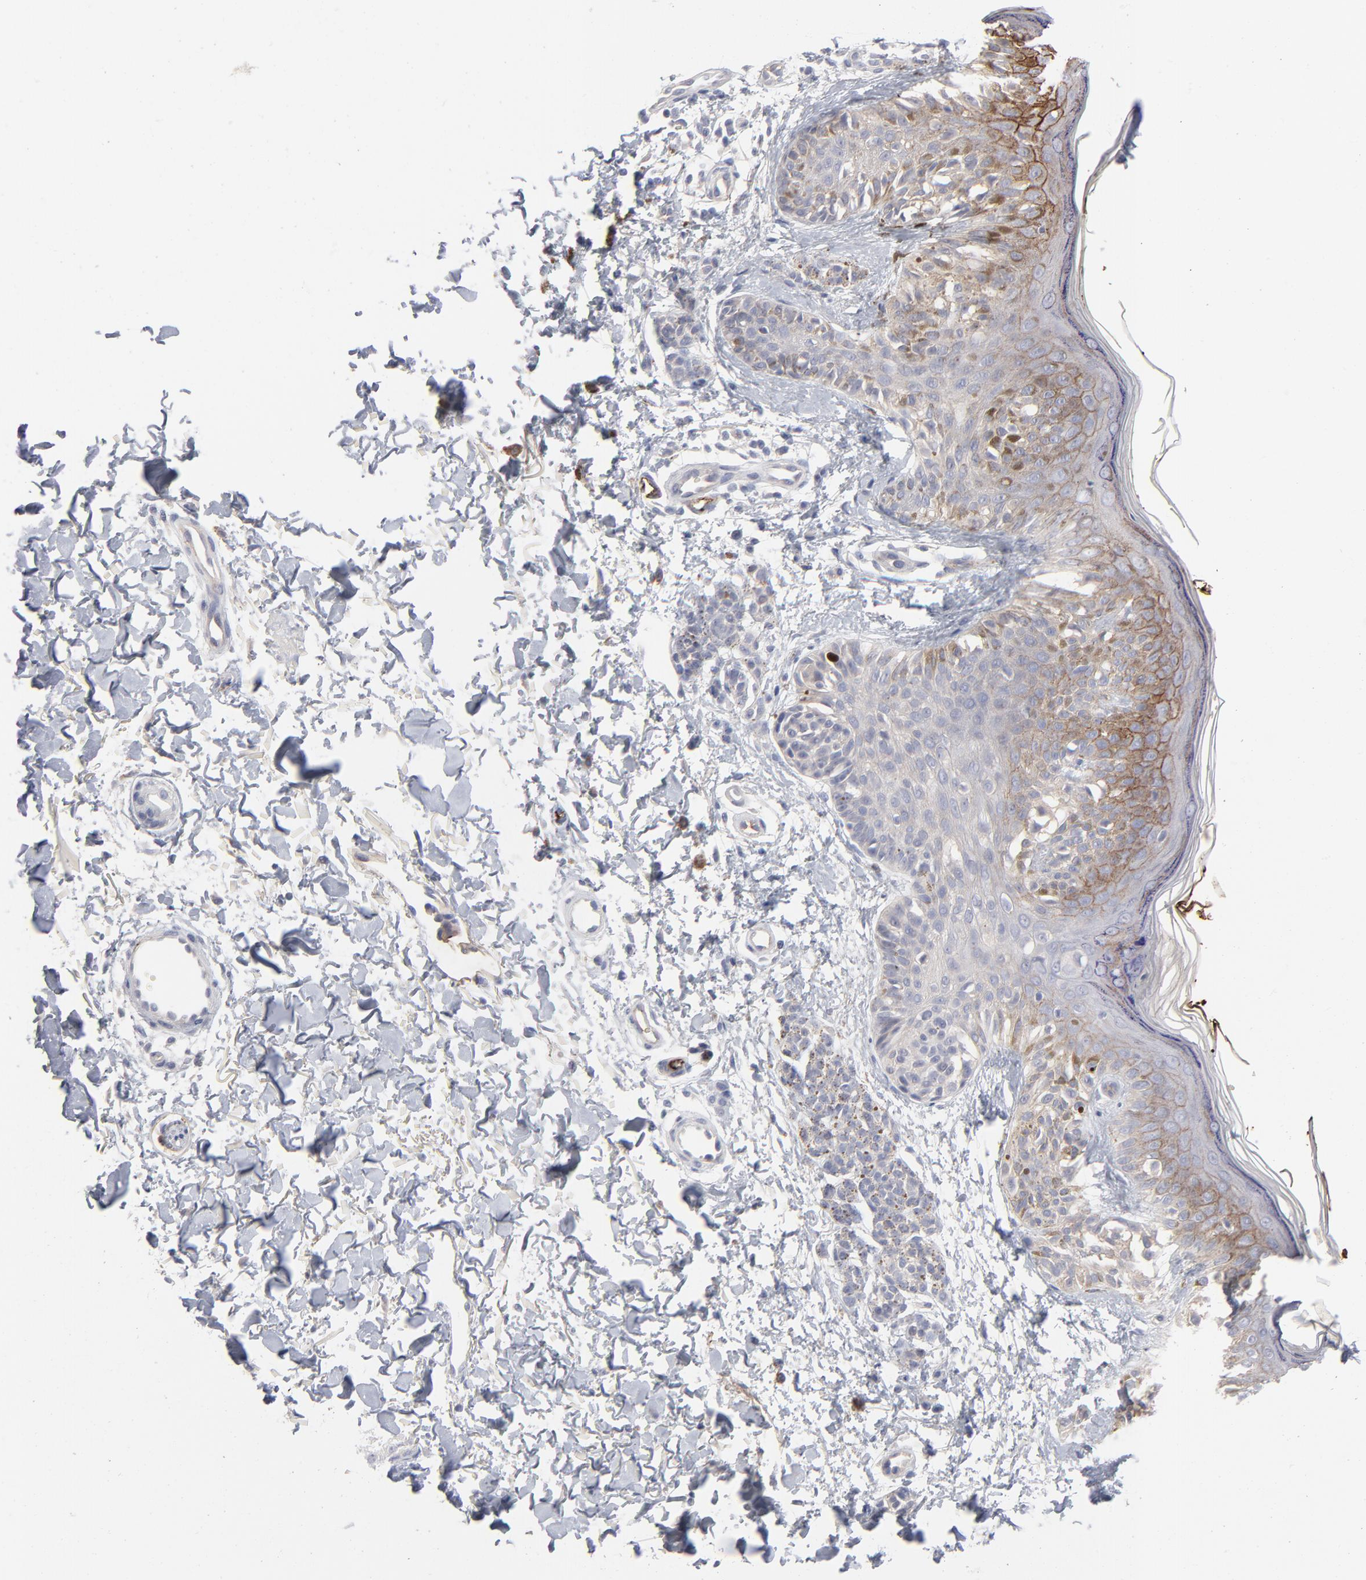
{"staining": {"intensity": "negative", "quantity": "none", "location": "none"}, "tissue": "melanoma", "cell_type": "Tumor cells", "image_type": "cancer", "snomed": [{"axis": "morphology", "description": "Normal tissue, NOS"}, {"axis": "morphology", "description": "Malignant melanoma, NOS"}, {"axis": "topography", "description": "Skin"}], "caption": "A high-resolution micrograph shows IHC staining of melanoma, which displays no significant staining in tumor cells. (DAB (3,3'-diaminobenzidine) immunohistochemistry (IHC) visualized using brightfield microscopy, high magnification).", "gene": "CCR3", "patient": {"sex": "male", "age": 83}}